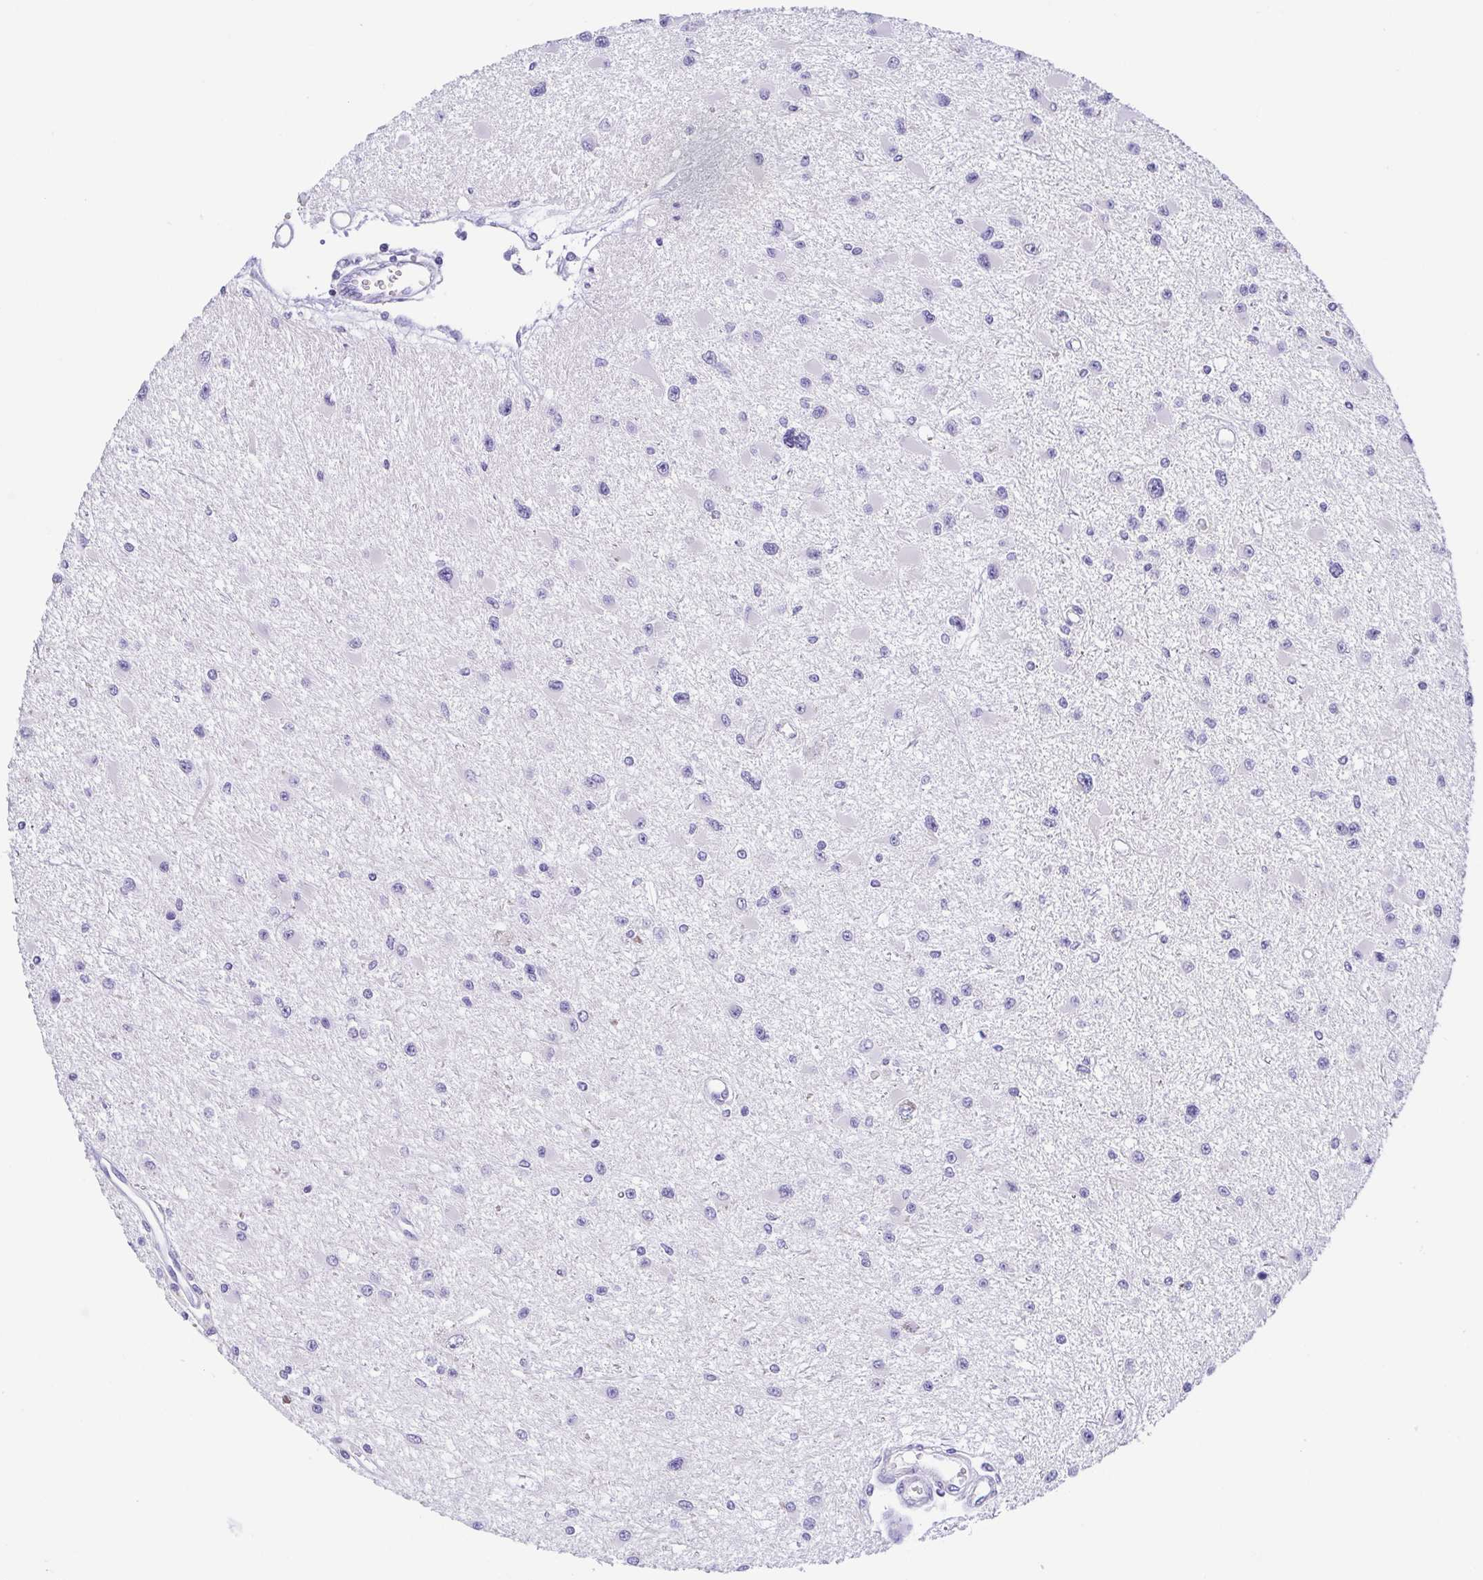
{"staining": {"intensity": "negative", "quantity": "none", "location": "none"}, "tissue": "glioma", "cell_type": "Tumor cells", "image_type": "cancer", "snomed": [{"axis": "morphology", "description": "Glioma, malignant, High grade"}, {"axis": "topography", "description": "Brain"}], "caption": "An immunohistochemistry micrograph of glioma is shown. There is no staining in tumor cells of glioma.", "gene": "ARPP21", "patient": {"sex": "male", "age": 54}}